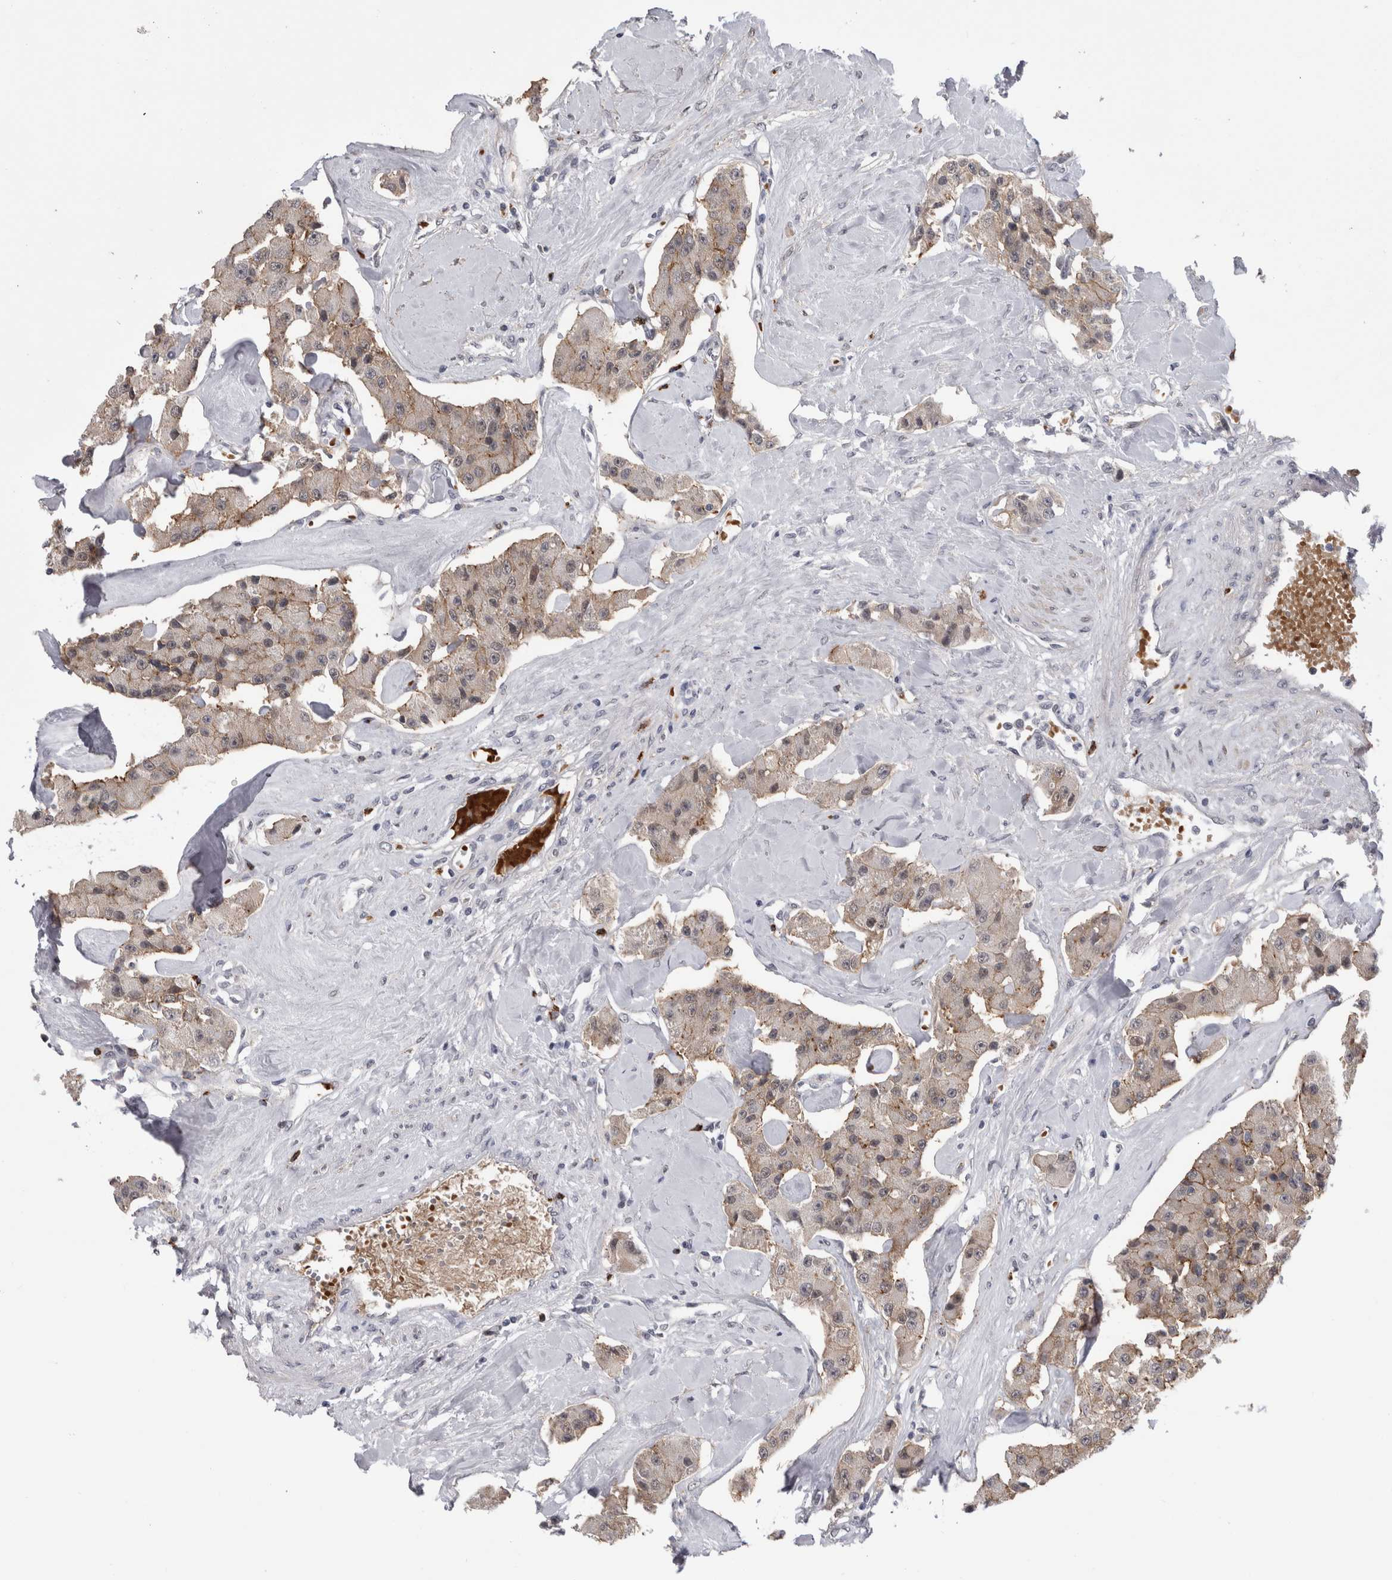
{"staining": {"intensity": "negative", "quantity": "none", "location": "none"}, "tissue": "carcinoid", "cell_type": "Tumor cells", "image_type": "cancer", "snomed": [{"axis": "morphology", "description": "Carcinoid, malignant, NOS"}, {"axis": "topography", "description": "Pancreas"}], "caption": "Tumor cells show no significant protein positivity in carcinoid.", "gene": "PEBP4", "patient": {"sex": "male", "age": 41}}